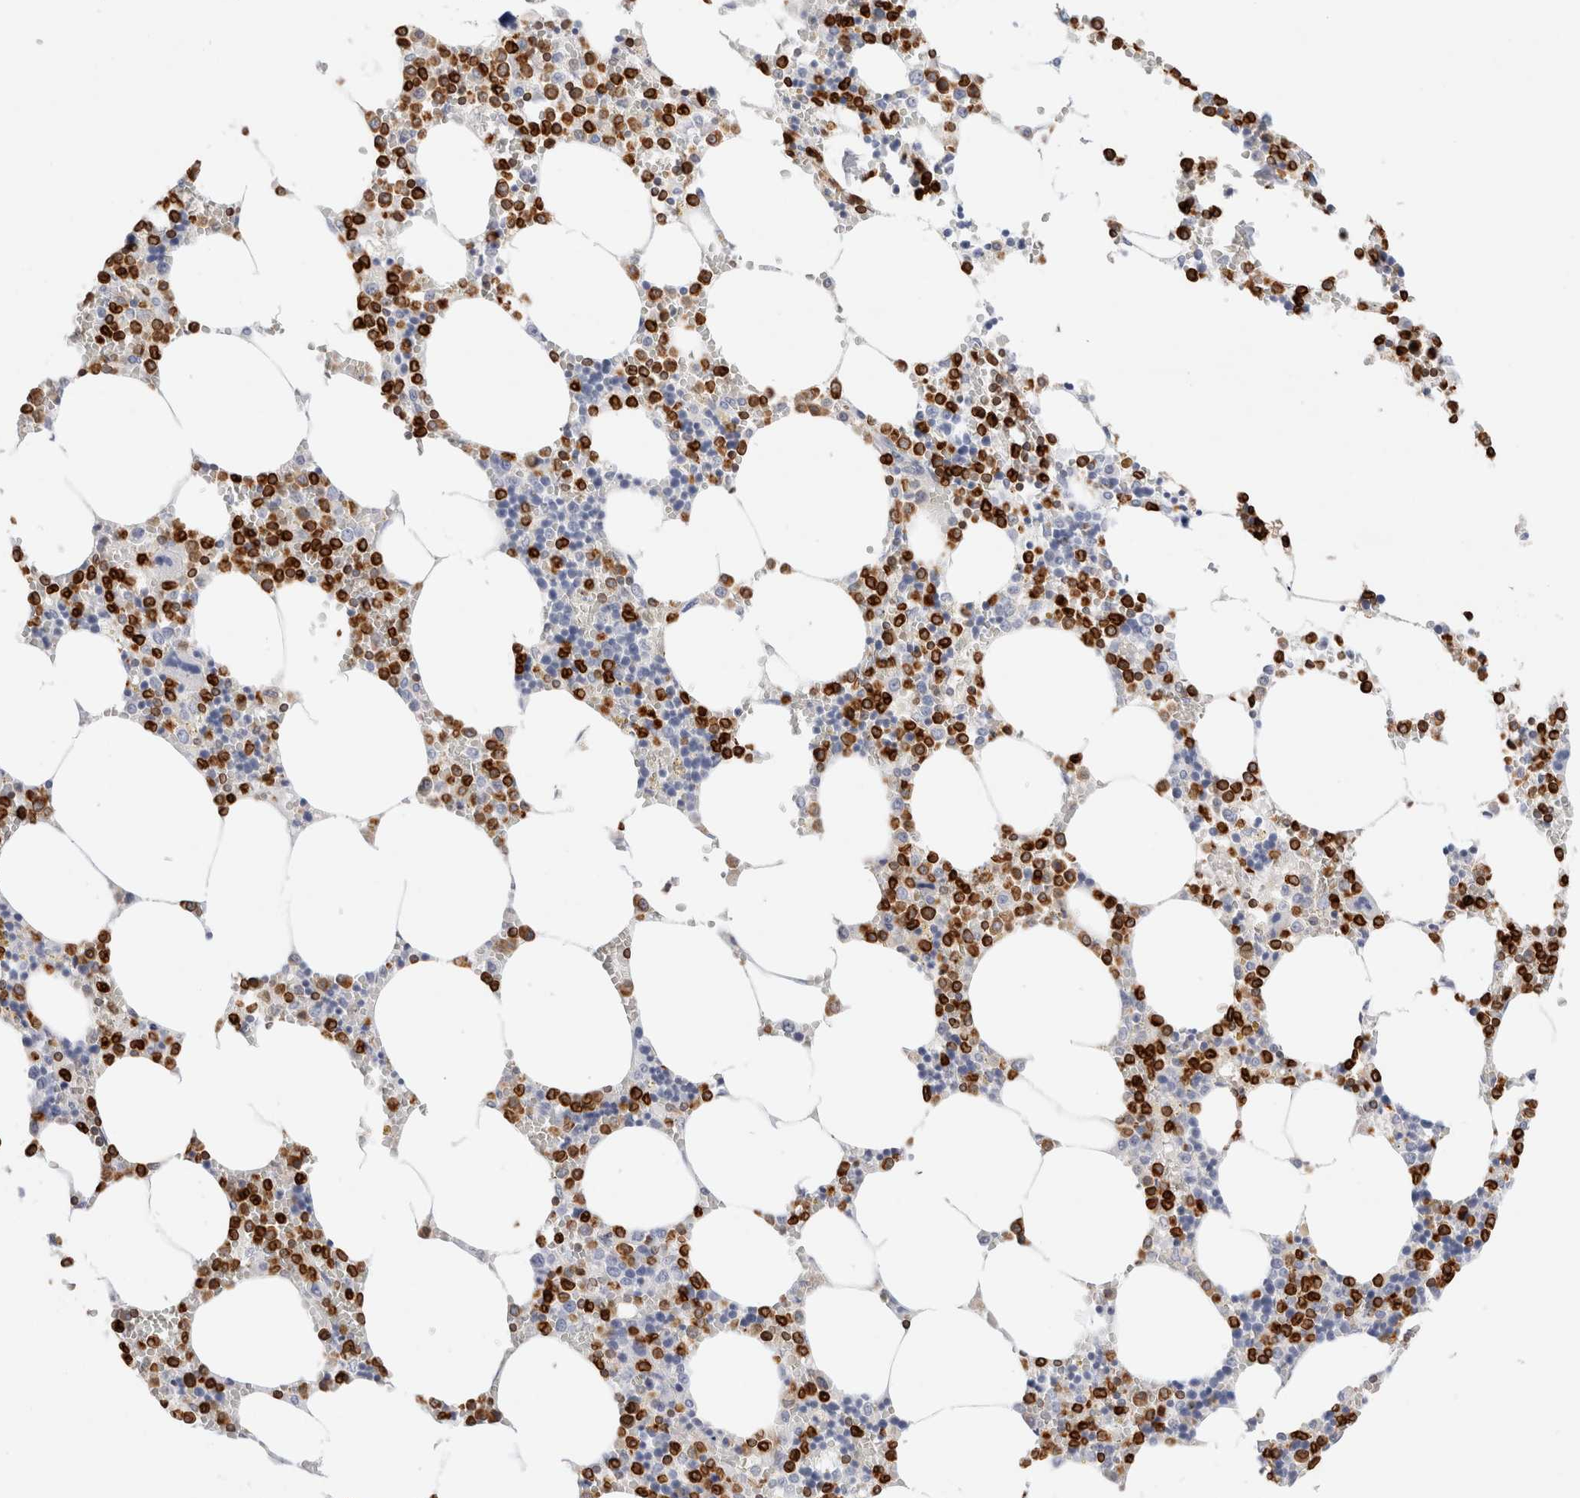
{"staining": {"intensity": "strong", "quantity": ">75%", "location": "cytoplasmic/membranous"}, "tissue": "bone marrow", "cell_type": "Hematopoietic cells", "image_type": "normal", "snomed": [{"axis": "morphology", "description": "Normal tissue, NOS"}, {"axis": "topography", "description": "Bone marrow"}], "caption": "Immunohistochemical staining of benign bone marrow shows high levels of strong cytoplasmic/membranous positivity in approximately >75% of hematopoietic cells.", "gene": "ALOX5AP", "patient": {"sex": "male", "age": 70}}